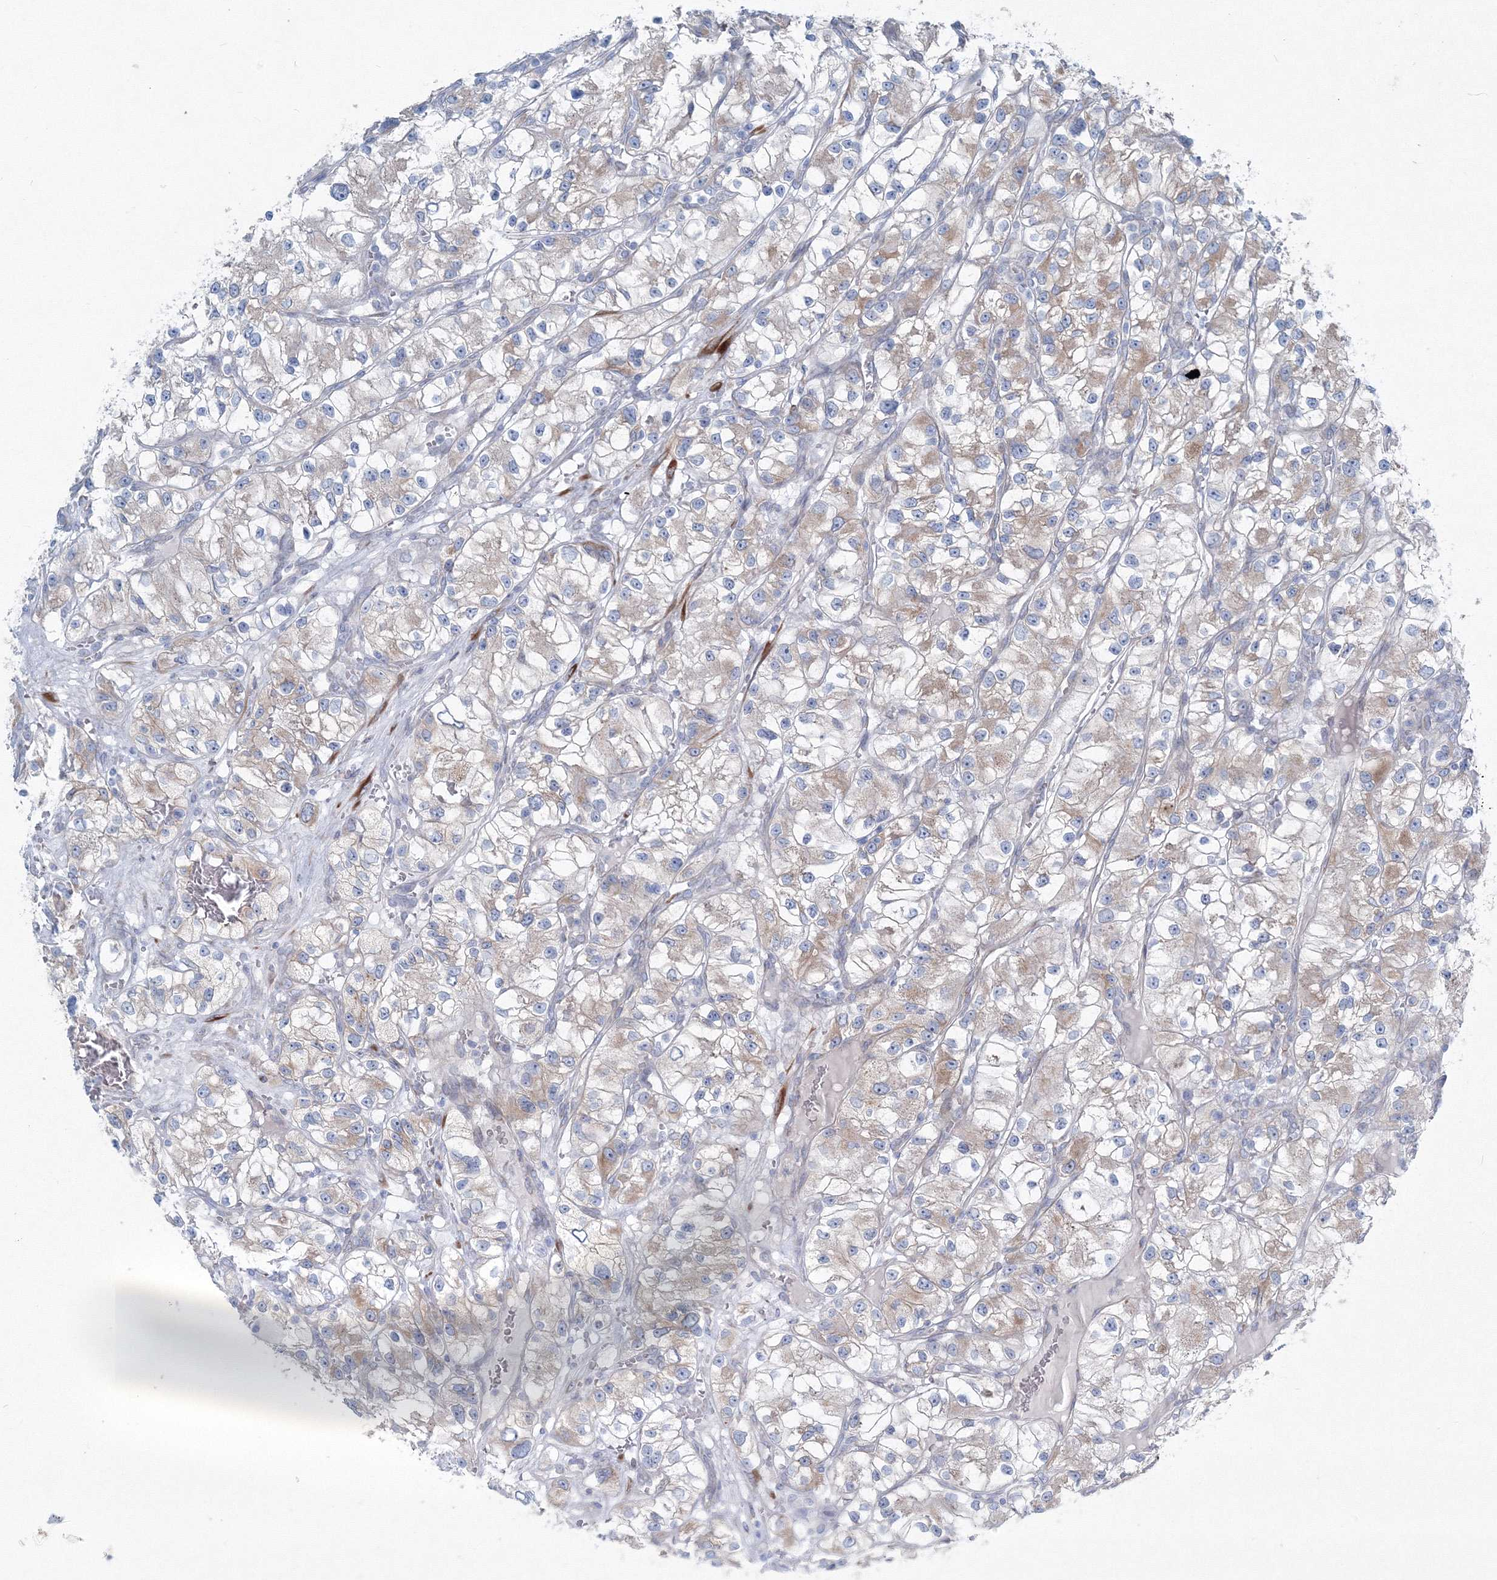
{"staining": {"intensity": "weak", "quantity": "25%-75%", "location": "cytoplasmic/membranous"}, "tissue": "renal cancer", "cell_type": "Tumor cells", "image_type": "cancer", "snomed": [{"axis": "morphology", "description": "Adenocarcinoma, NOS"}, {"axis": "topography", "description": "Kidney"}], "caption": "Immunohistochemical staining of human renal cancer (adenocarcinoma) exhibits low levels of weak cytoplasmic/membranous protein expression in about 25%-75% of tumor cells. The staining is performed using DAB (3,3'-diaminobenzidine) brown chromogen to label protein expression. The nuclei are counter-stained blue using hematoxylin.", "gene": "RCN1", "patient": {"sex": "female", "age": 57}}